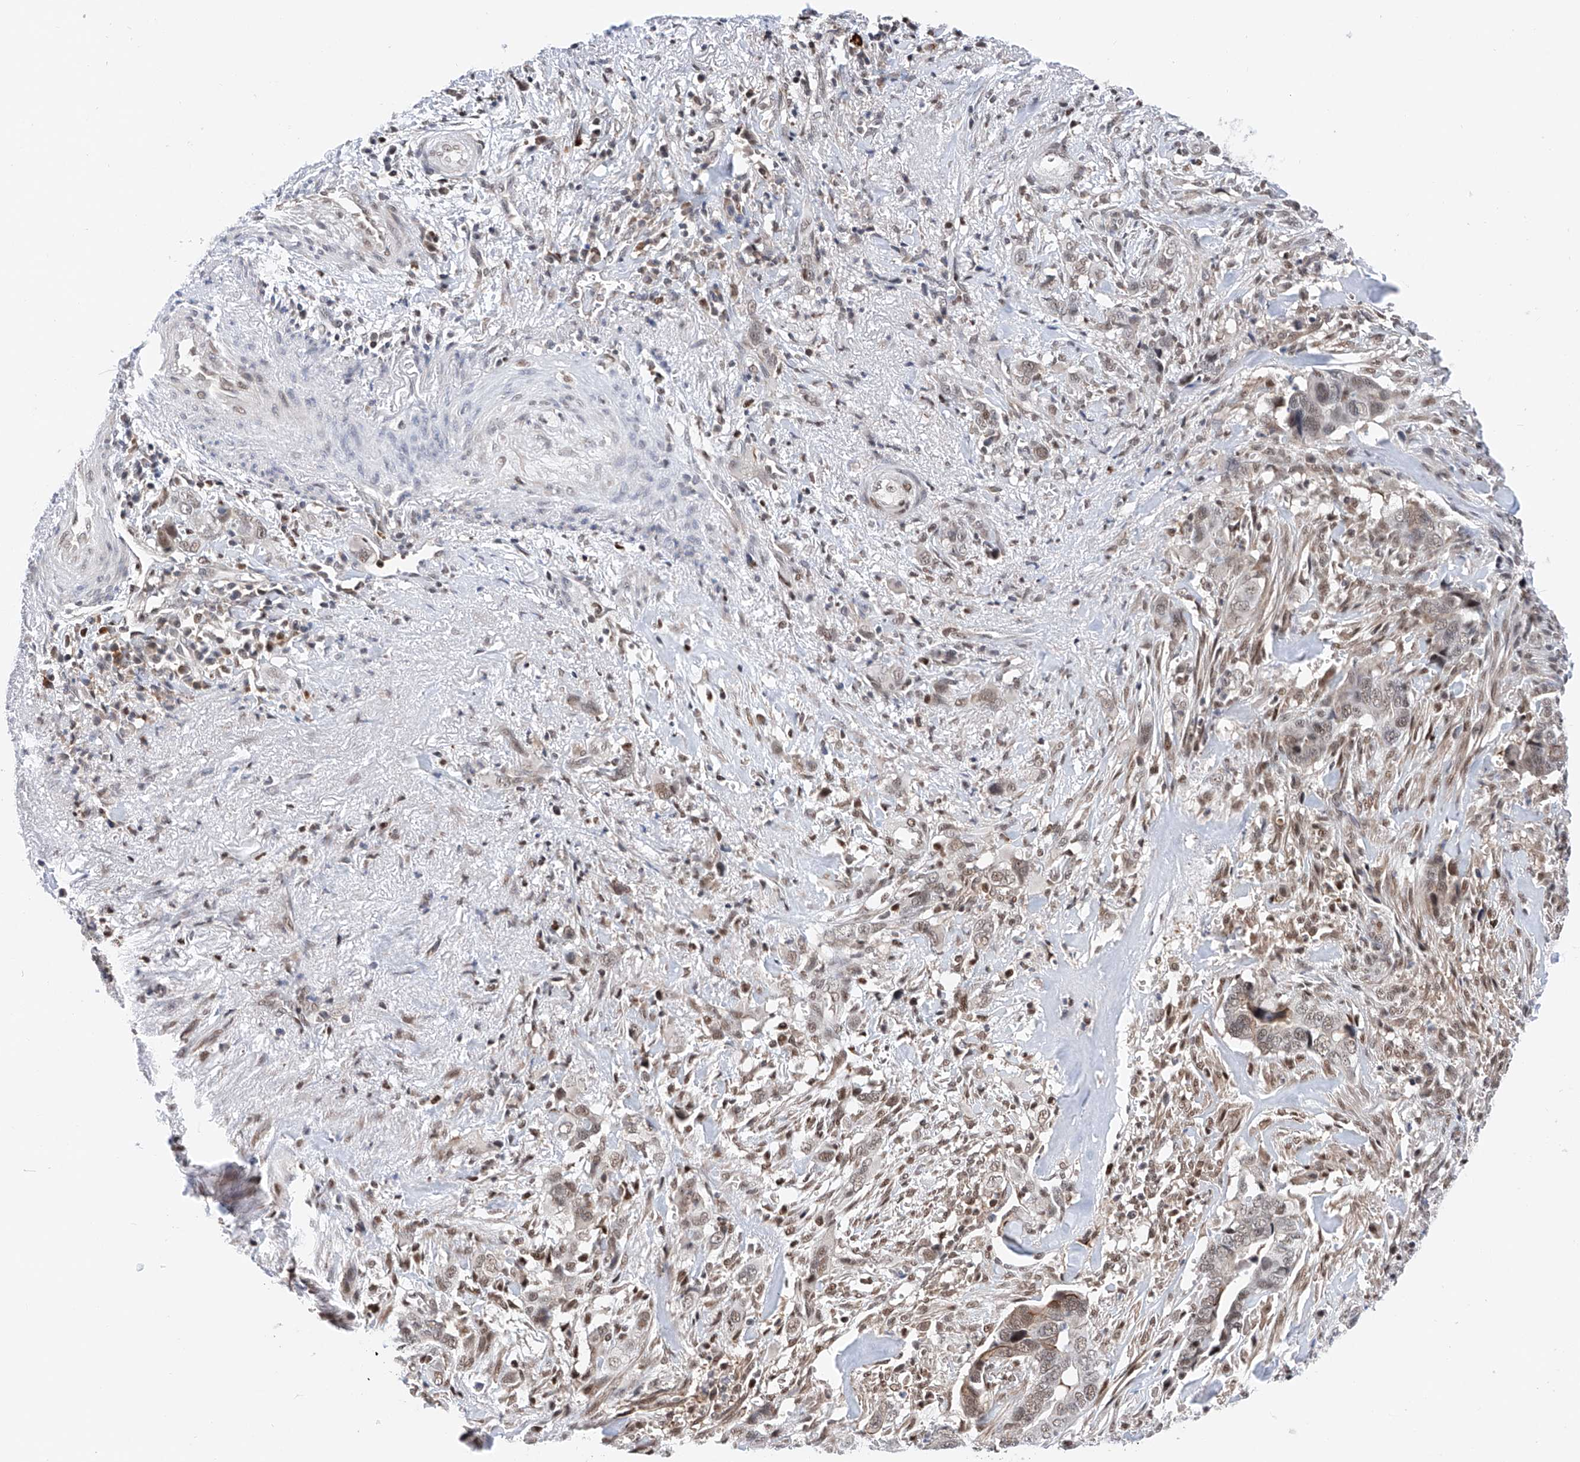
{"staining": {"intensity": "weak", "quantity": ">75%", "location": "nuclear"}, "tissue": "liver cancer", "cell_type": "Tumor cells", "image_type": "cancer", "snomed": [{"axis": "morphology", "description": "Cholangiocarcinoma"}, {"axis": "topography", "description": "Liver"}], "caption": "This image exhibits cholangiocarcinoma (liver) stained with IHC to label a protein in brown. The nuclear of tumor cells show weak positivity for the protein. Nuclei are counter-stained blue.", "gene": "SNRNP200", "patient": {"sex": "female", "age": 79}}